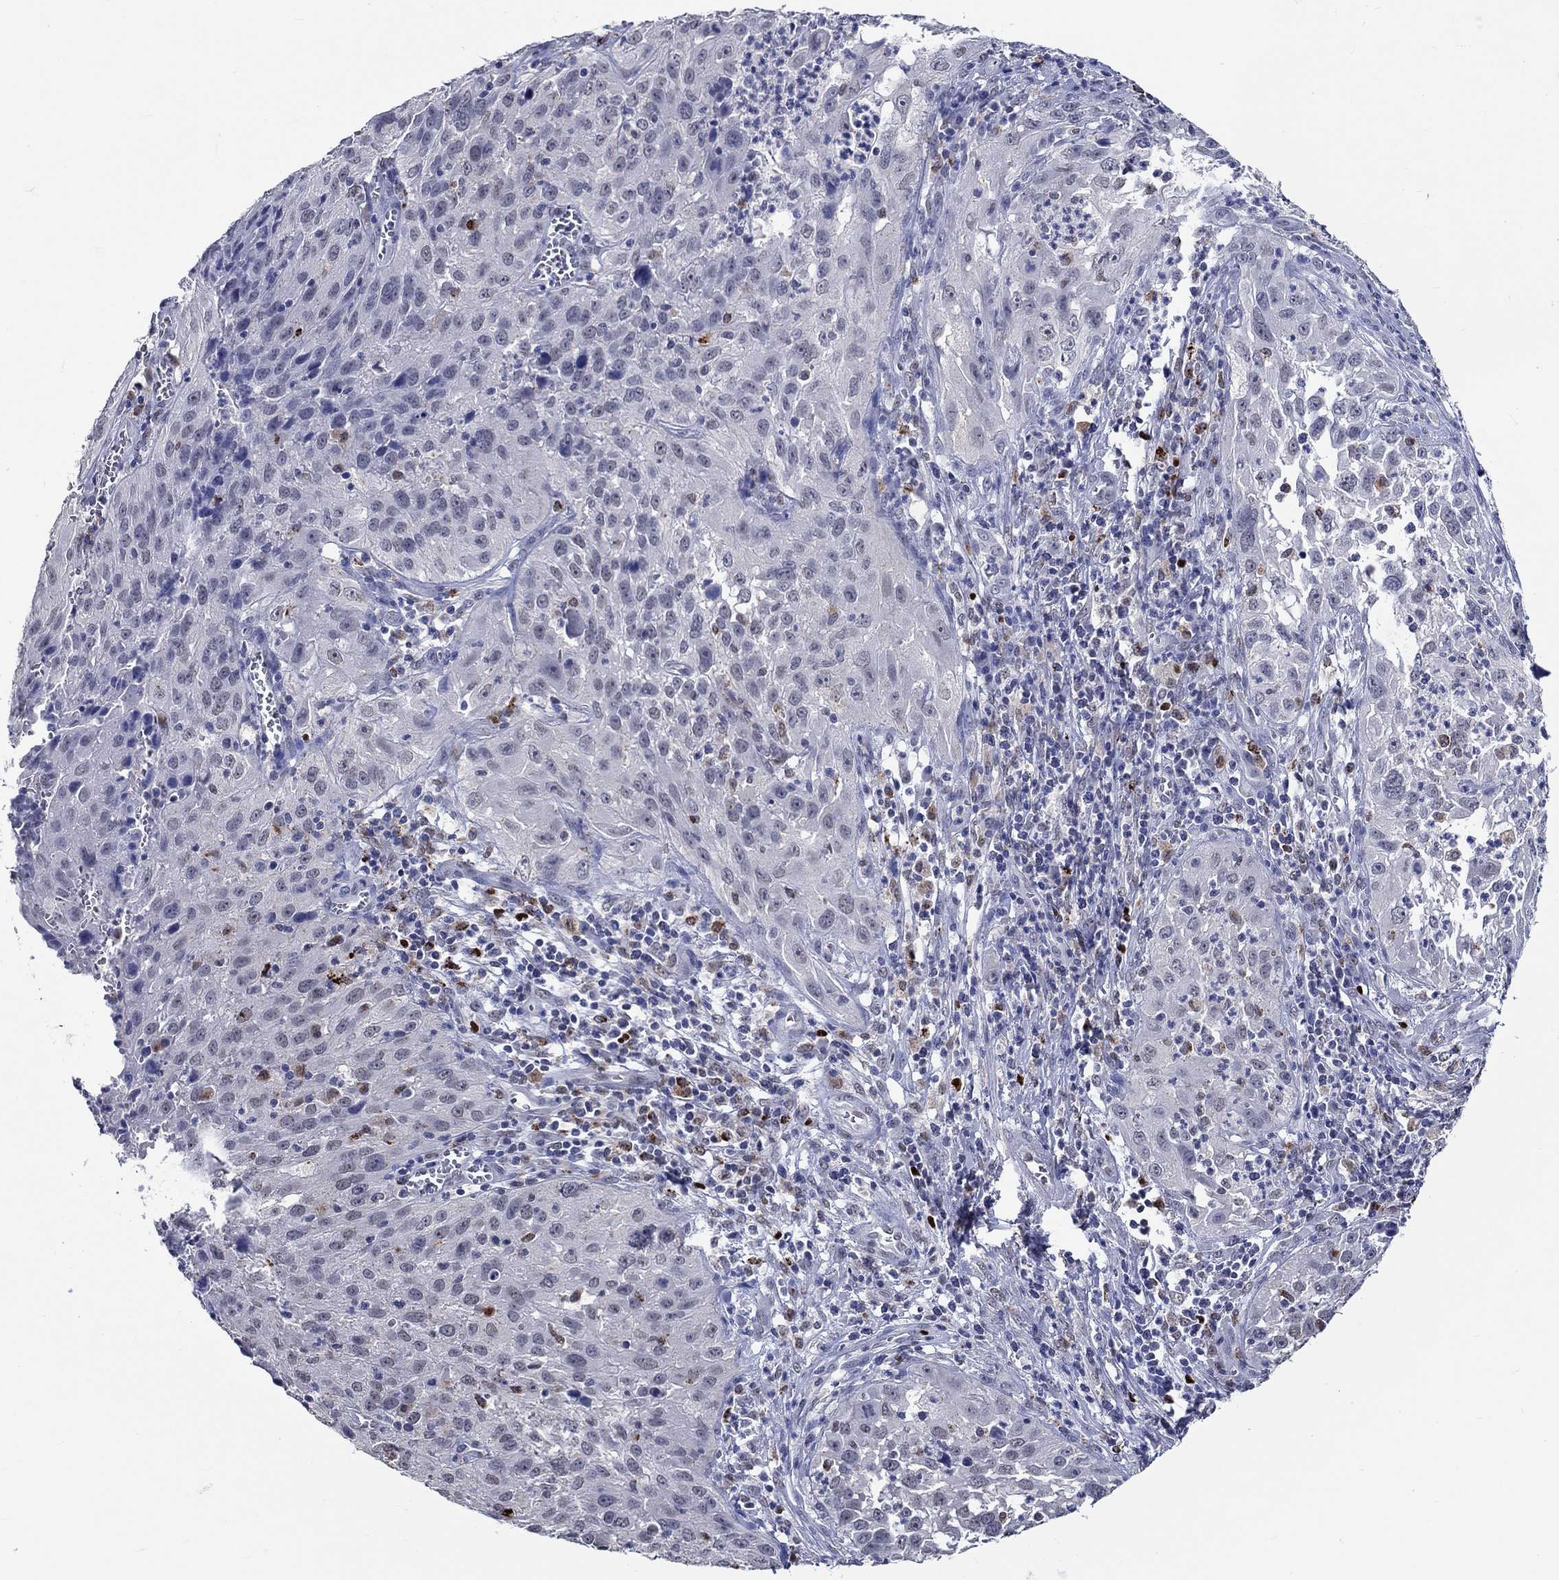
{"staining": {"intensity": "negative", "quantity": "none", "location": "none"}, "tissue": "cervical cancer", "cell_type": "Tumor cells", "image_type": "cancer", "snomed": [{"axis": "morphology", "description": "Squamous cell carcinoma, NOS"}, {"axis": "topography", "description": "Cervix"}], "caption": "Immunohistochemistry micrograph of neoplastic tissue: human cervical cancer (squamous cell carcinoma) stained with DAB shows no significant protein staining in tumor cells.", "gene": "GATA2", "patient": {"sex": "female", "age": 32}}